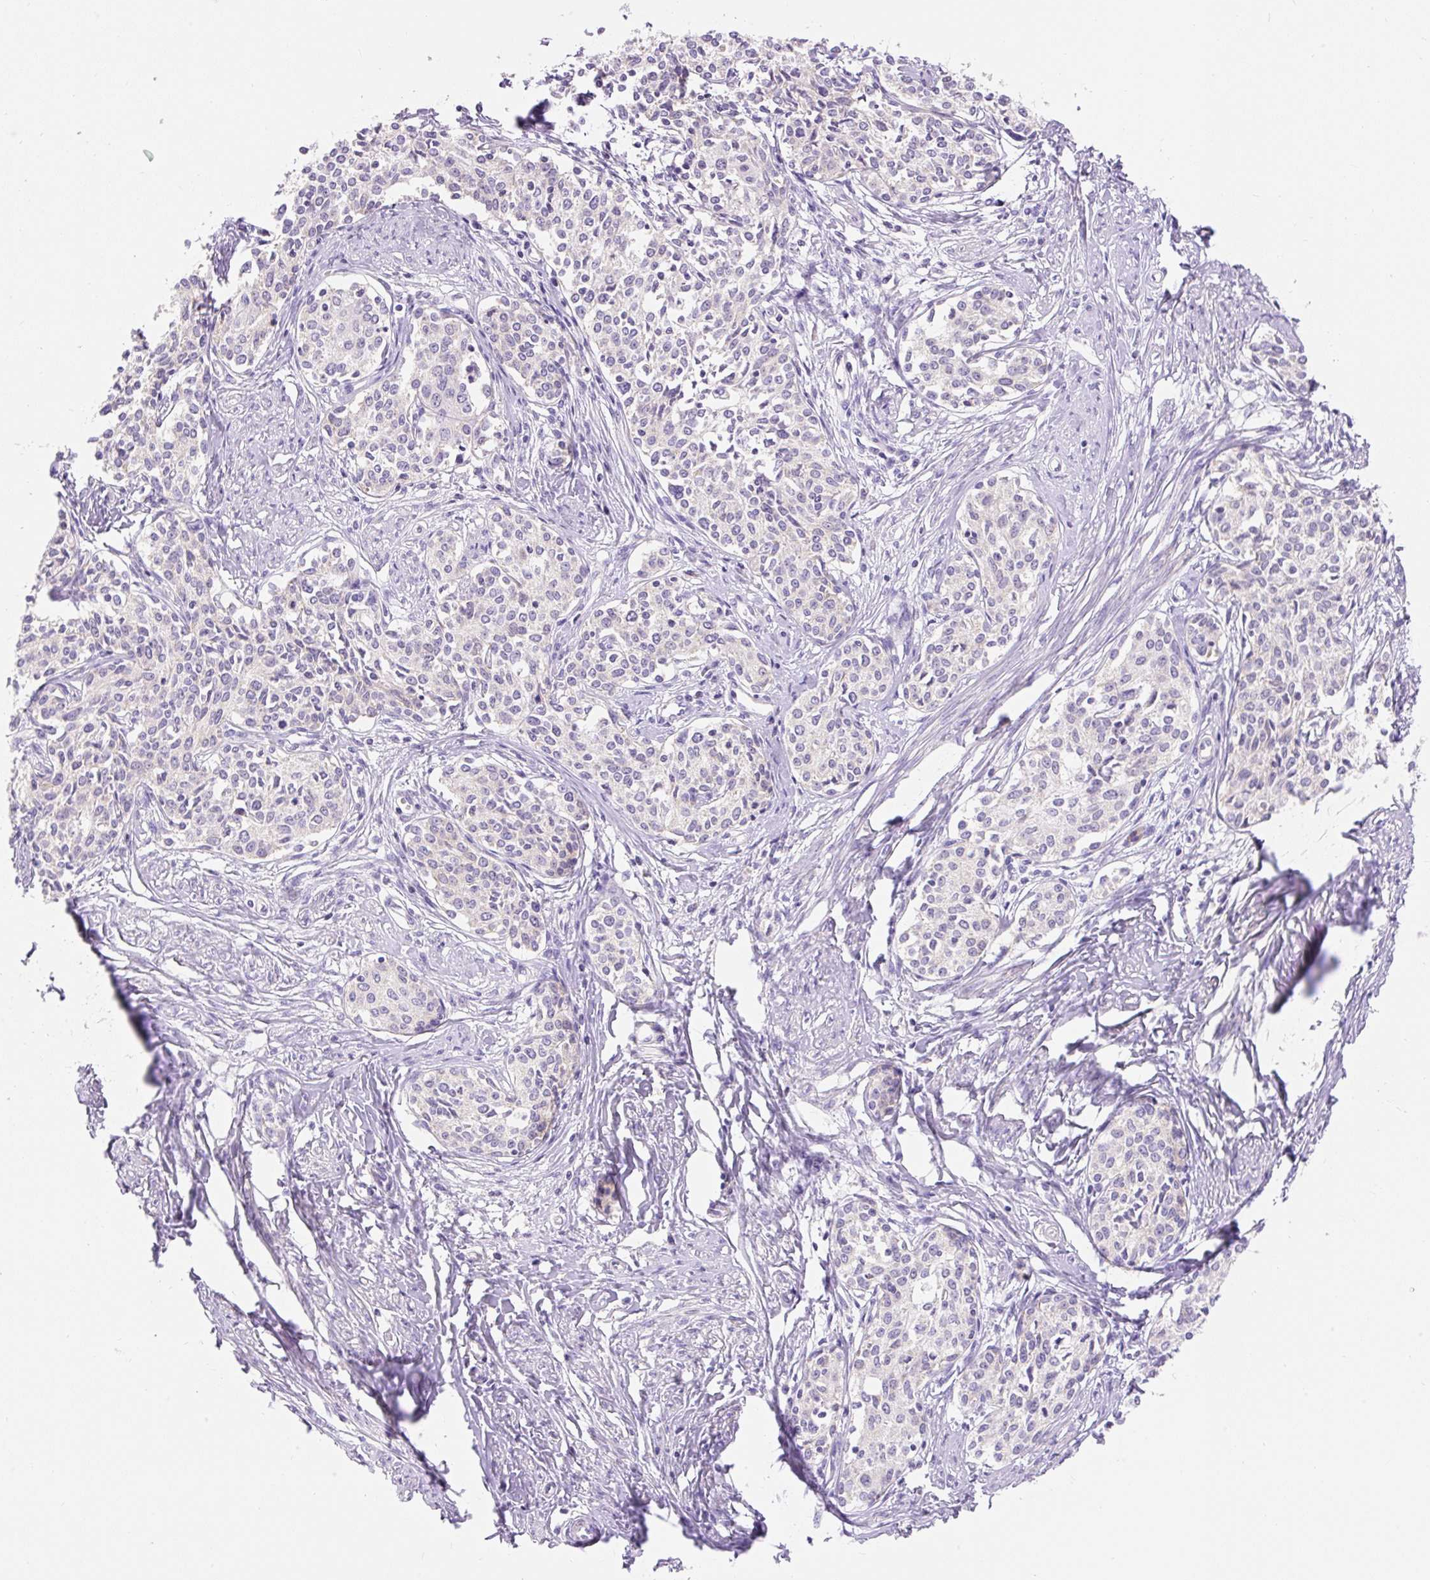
{"staining": {"intensity": "negative", "quantity": "none", "location": "none"}, "tissue": "cervical cancer", "cell_type": "Tumor cells", "image_type": "cancer", "snomed": [{"axis": "morphology", "description": "Squamous cell carcinoma, NOS"}, {"axis": "morphology", "description": "Adenocarcinoma, NOS"}, {"axis": "topography", "description": "Cervix"}], "caption": "Tumor cells are negative for protein expression in human cervical cancer.", "gene": "PMAIP1", "patient": {"sex": "female", "age": 52}}